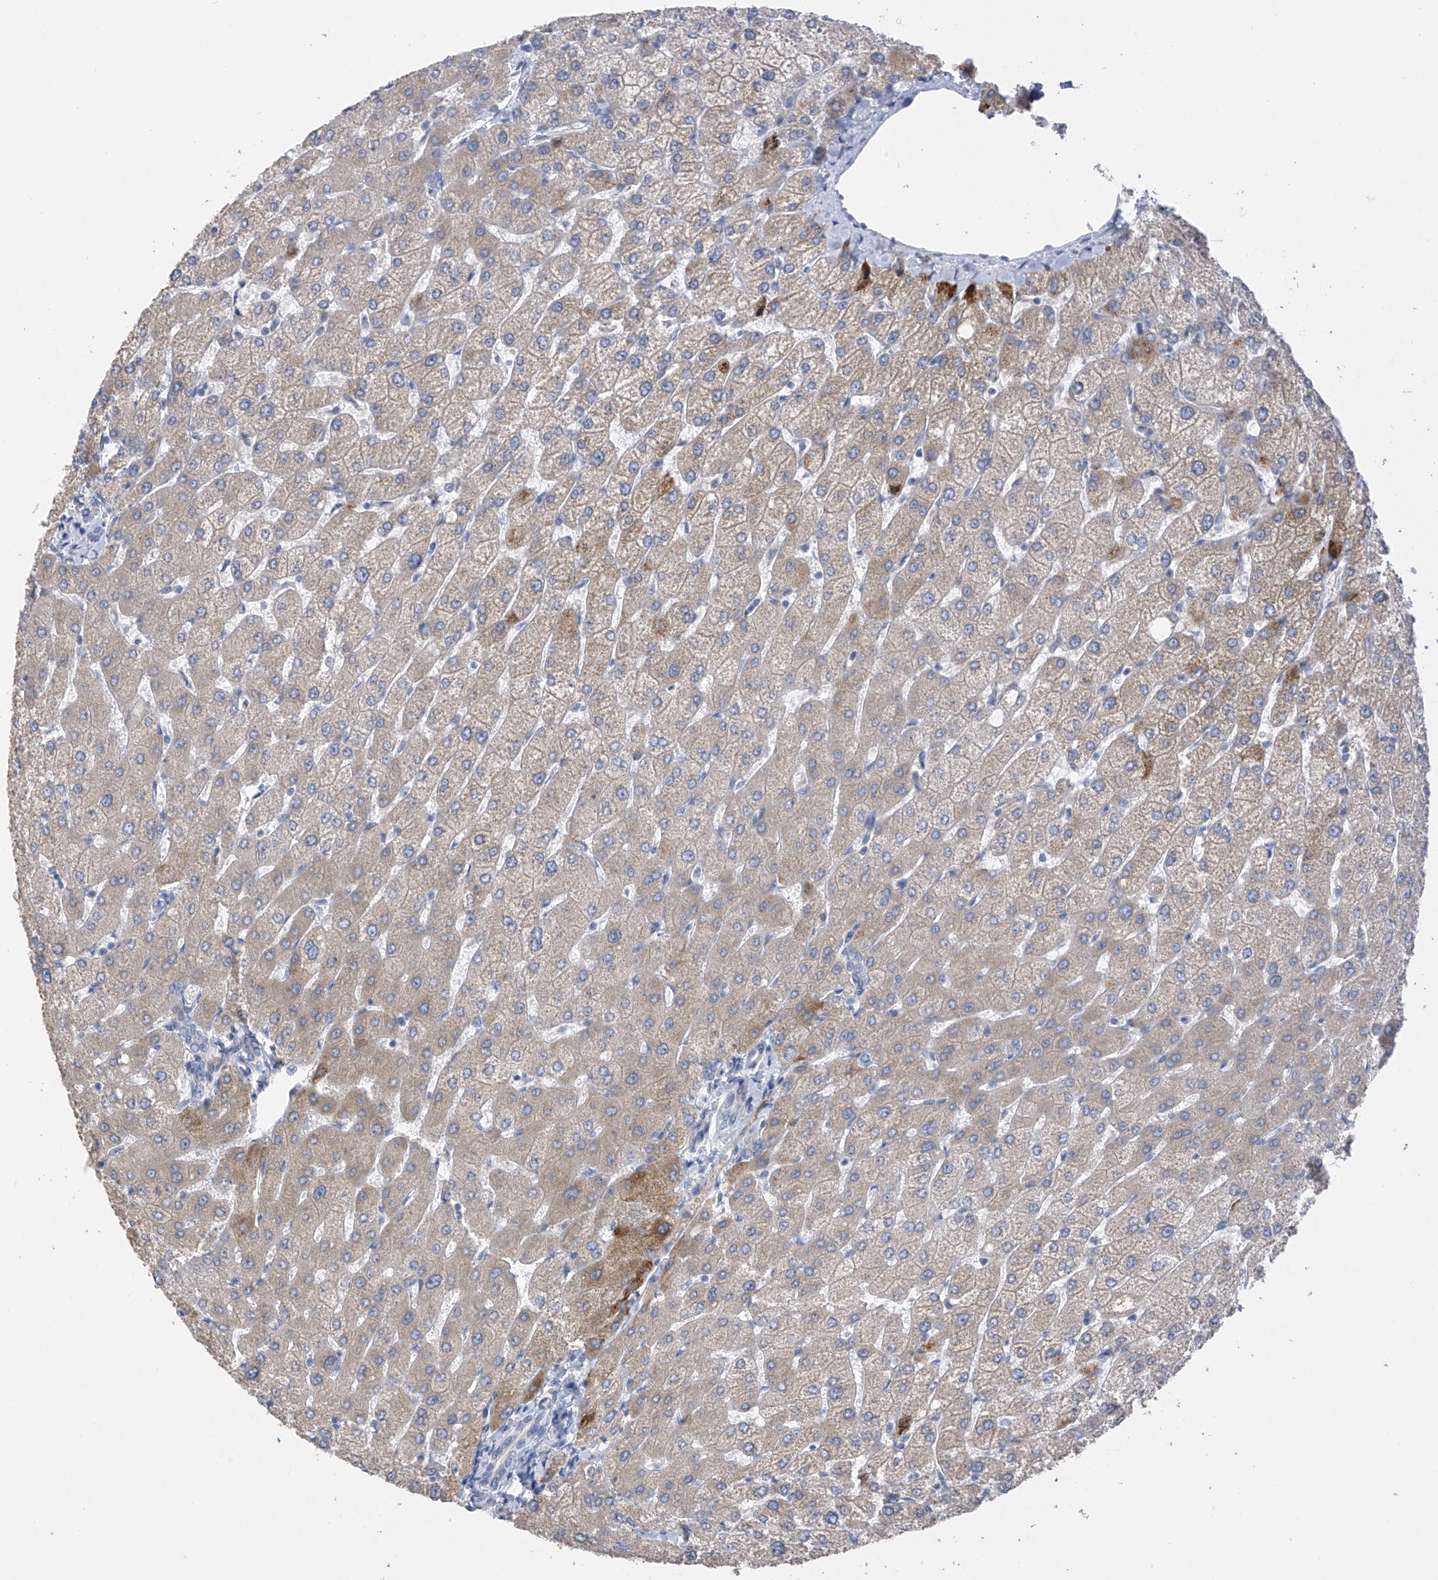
{"staining": {"intensity": "negative", "quantity": "none", "location": "none"}, "tissue": "liver", "cell_type": "Cholangiocytes", "image_type": "normal", "snomed": [{"axis": "morphology", "description": "Normal tissue, NOS"}, {"axis": "topography", "description": "Liver"}], "caption": "Micrograph shows no protein positivity in cholangiocytes of normal liver.", "gene": "SLCO4A1", "patient": {"sex": "female", "age": 54}}